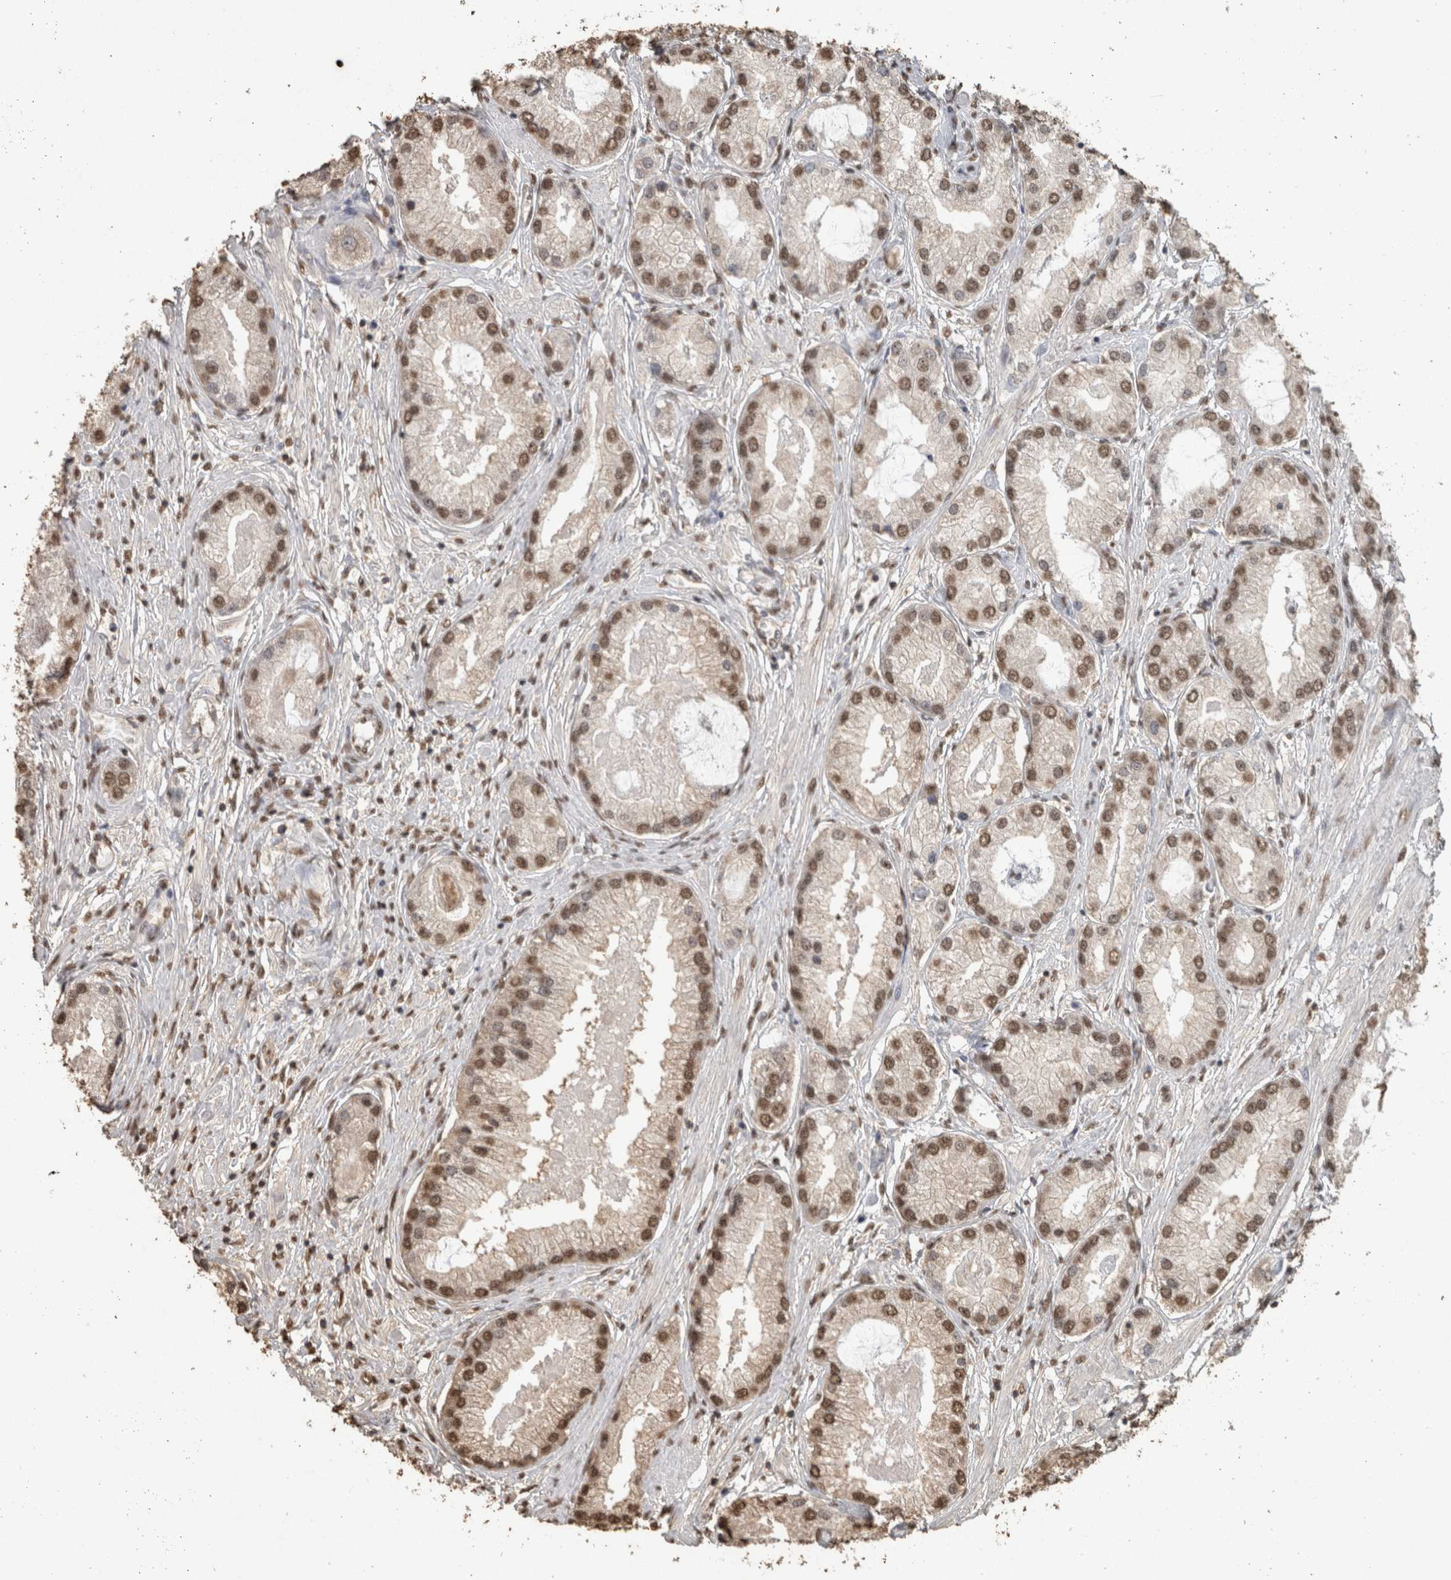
{"staining": {"intensity": "moderate", "quantity": ">75%", "location": "nuclear"}, "tissue": "prostate cancer", "cell_type": "Tumor cells", "image_type": "cancer", "snomed": [{"axis": "morphology", "description": "Adenocarcinoma, Low grade"}, {"axis": "topography", "description": "Prostate"}], "caption": "IHC histopathology image of prostate cancer (low-grade adenocarcinoma) stained for a protein (brown), which reveals medium levels of moderate nuclear positivity in about >75% of tumor cells.", "gene": "HAND2", "patient": {"sex": "male", "age": 62}}